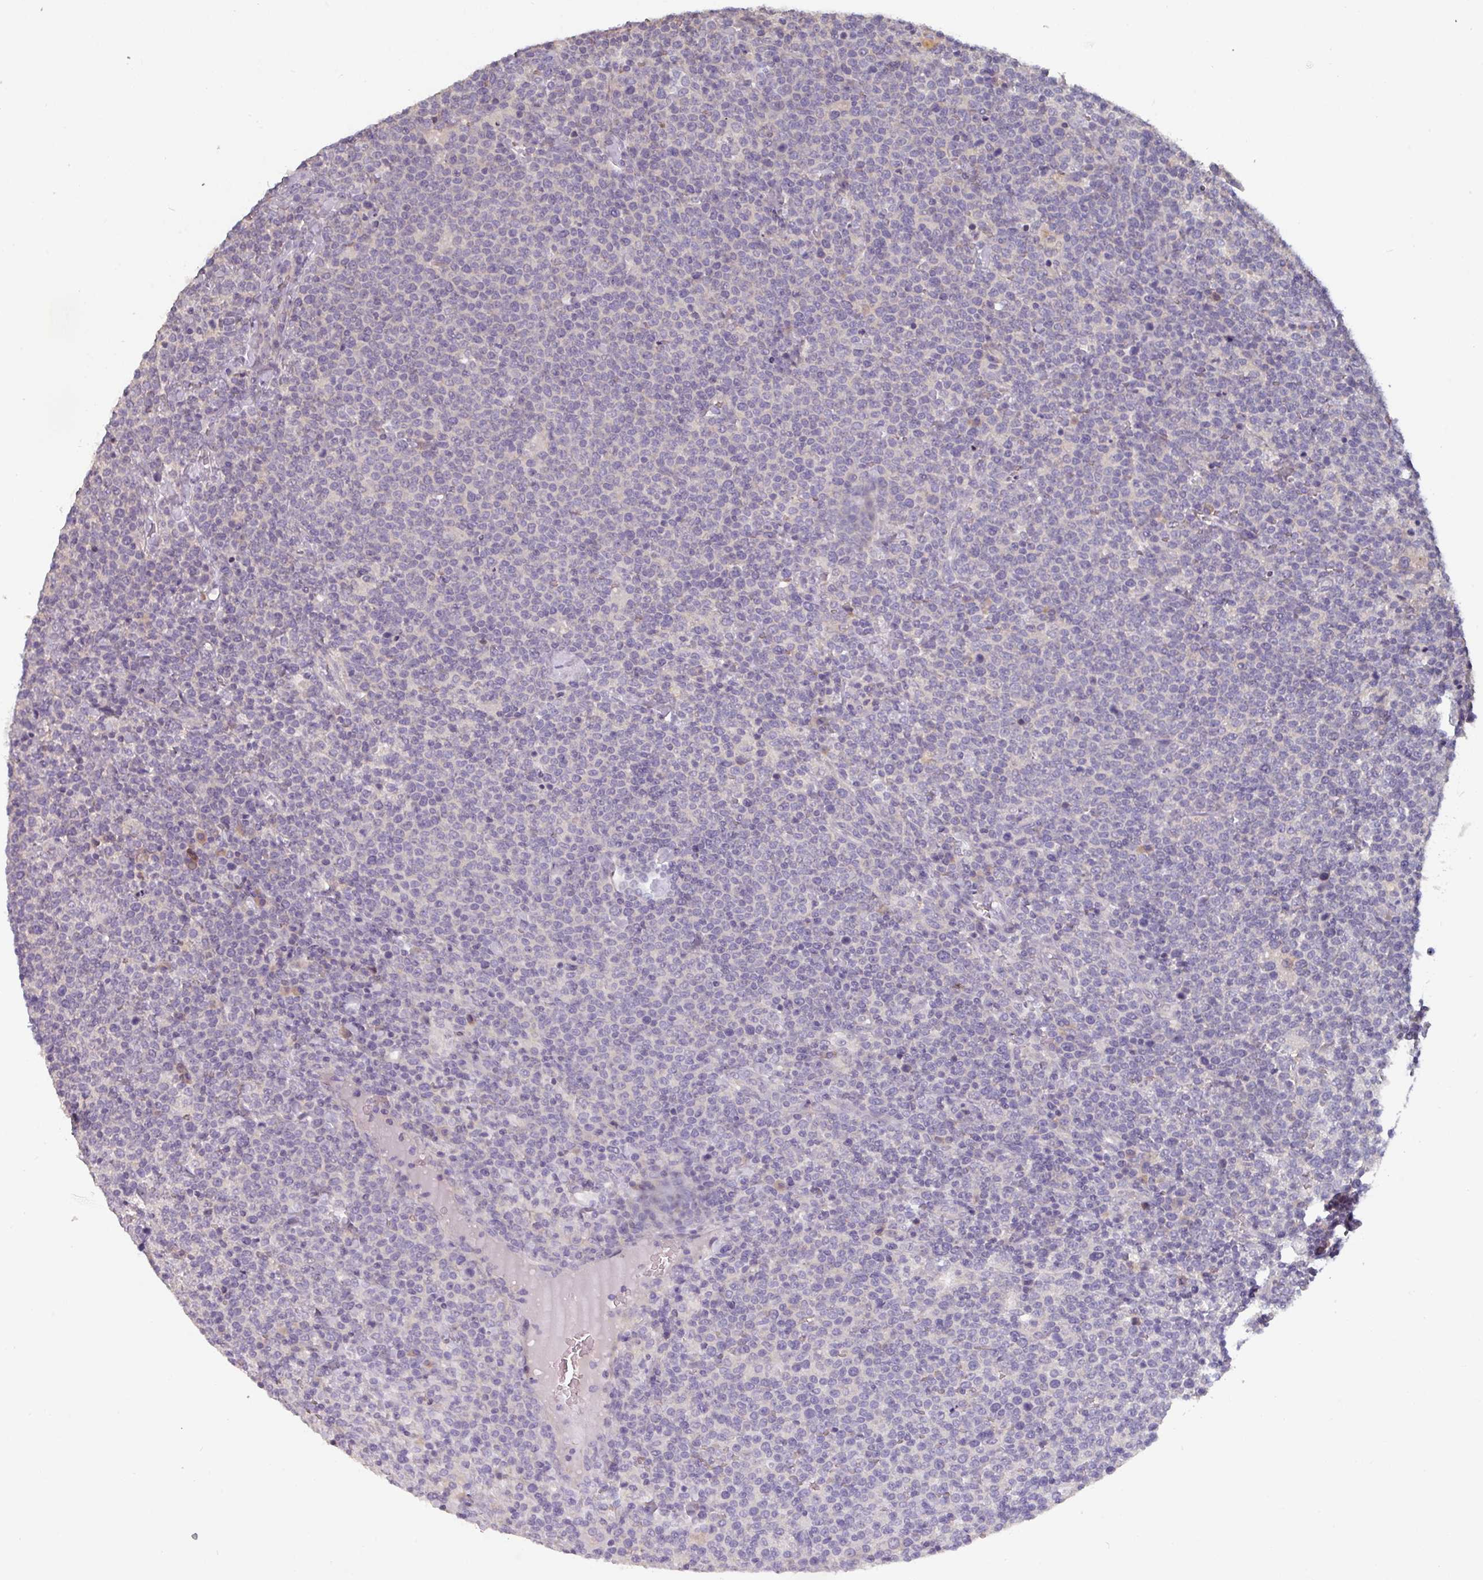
{"staining": {"intensity": "negative", "quantity": "none", "location": "none"}, "tissue": "lymphoma", "cell_type": "Tumor cells", "image_type": "cancer", "snomed": [{"axis": "morphology", "description": "Malignant lymphoma, non-Hodgkin's type, High grade"}, {"axis": "topography", "description": "Lymph node"}], "caption": "This is a image of immunohistochemistry (IHC) staining of lymphoma, which shows no expression in tumor cells.", "gene": "PRAMEF8", "patient": {"sex": "male", "age": 61}}